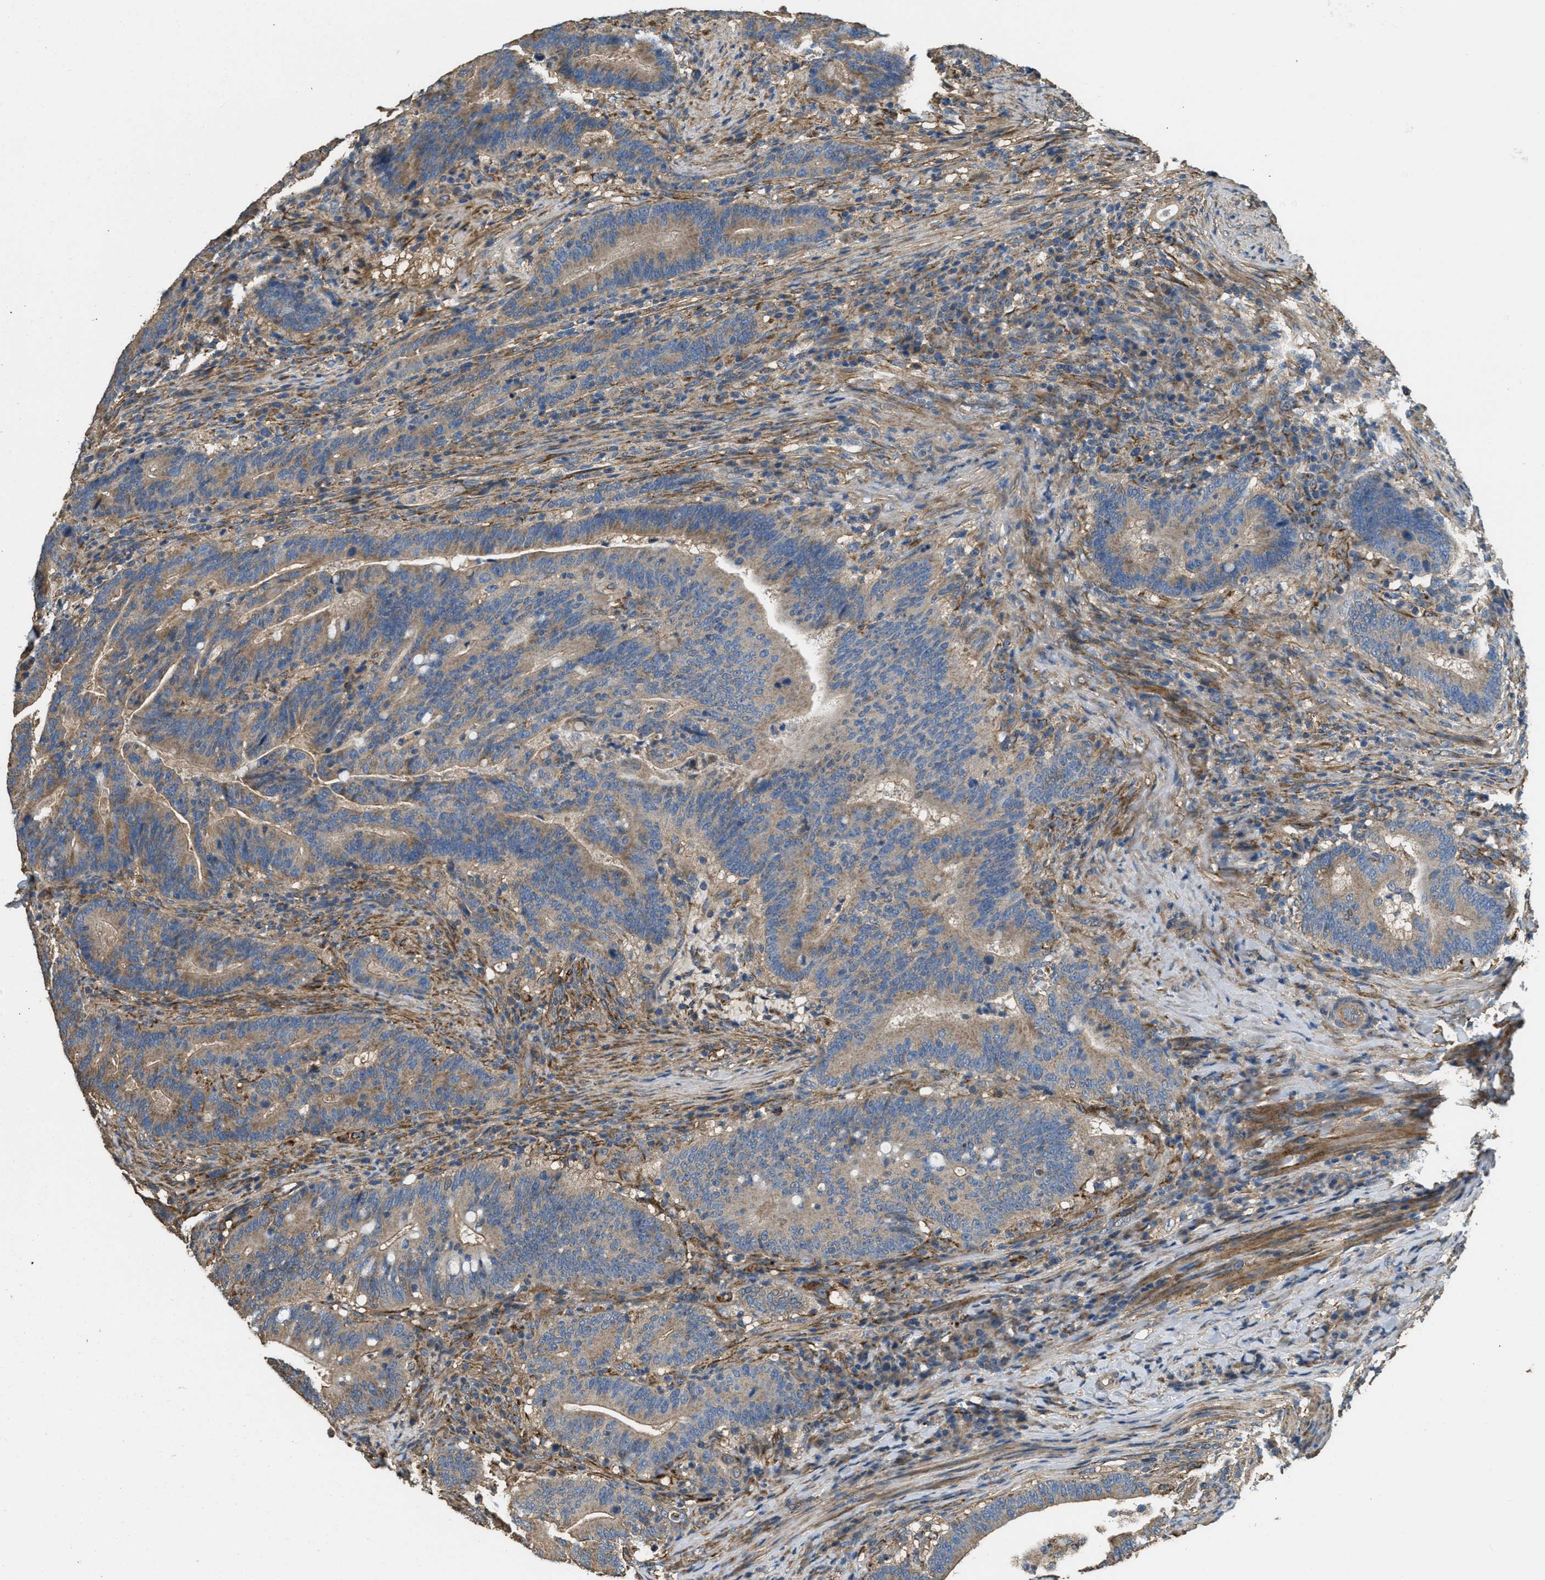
{"staining": {"intensity": "moderate", "quantity": ">75%", "location": "cytoplasmic/membranous"}, "tissue": "colorectal cancer", "cell_type": "Tumor cells", "image_type": "cancer", "snomed": [{"axis": "morphology", "description": "Normal tissue, NOS"}, {"axis": "morphology", "description": "Adenocarcinoma, NOS"}, {"axis": "topography", "description": "Colon"}], "caption": "Brown immunohistochemical staining in human colorectal cancer (adenocarcinoma) displays moderate cytoplasmic/membranous positivity in approximately >75% of tumor cells.", "gene": "THBS2", "patient": {"sex": "female", "age": 66}}